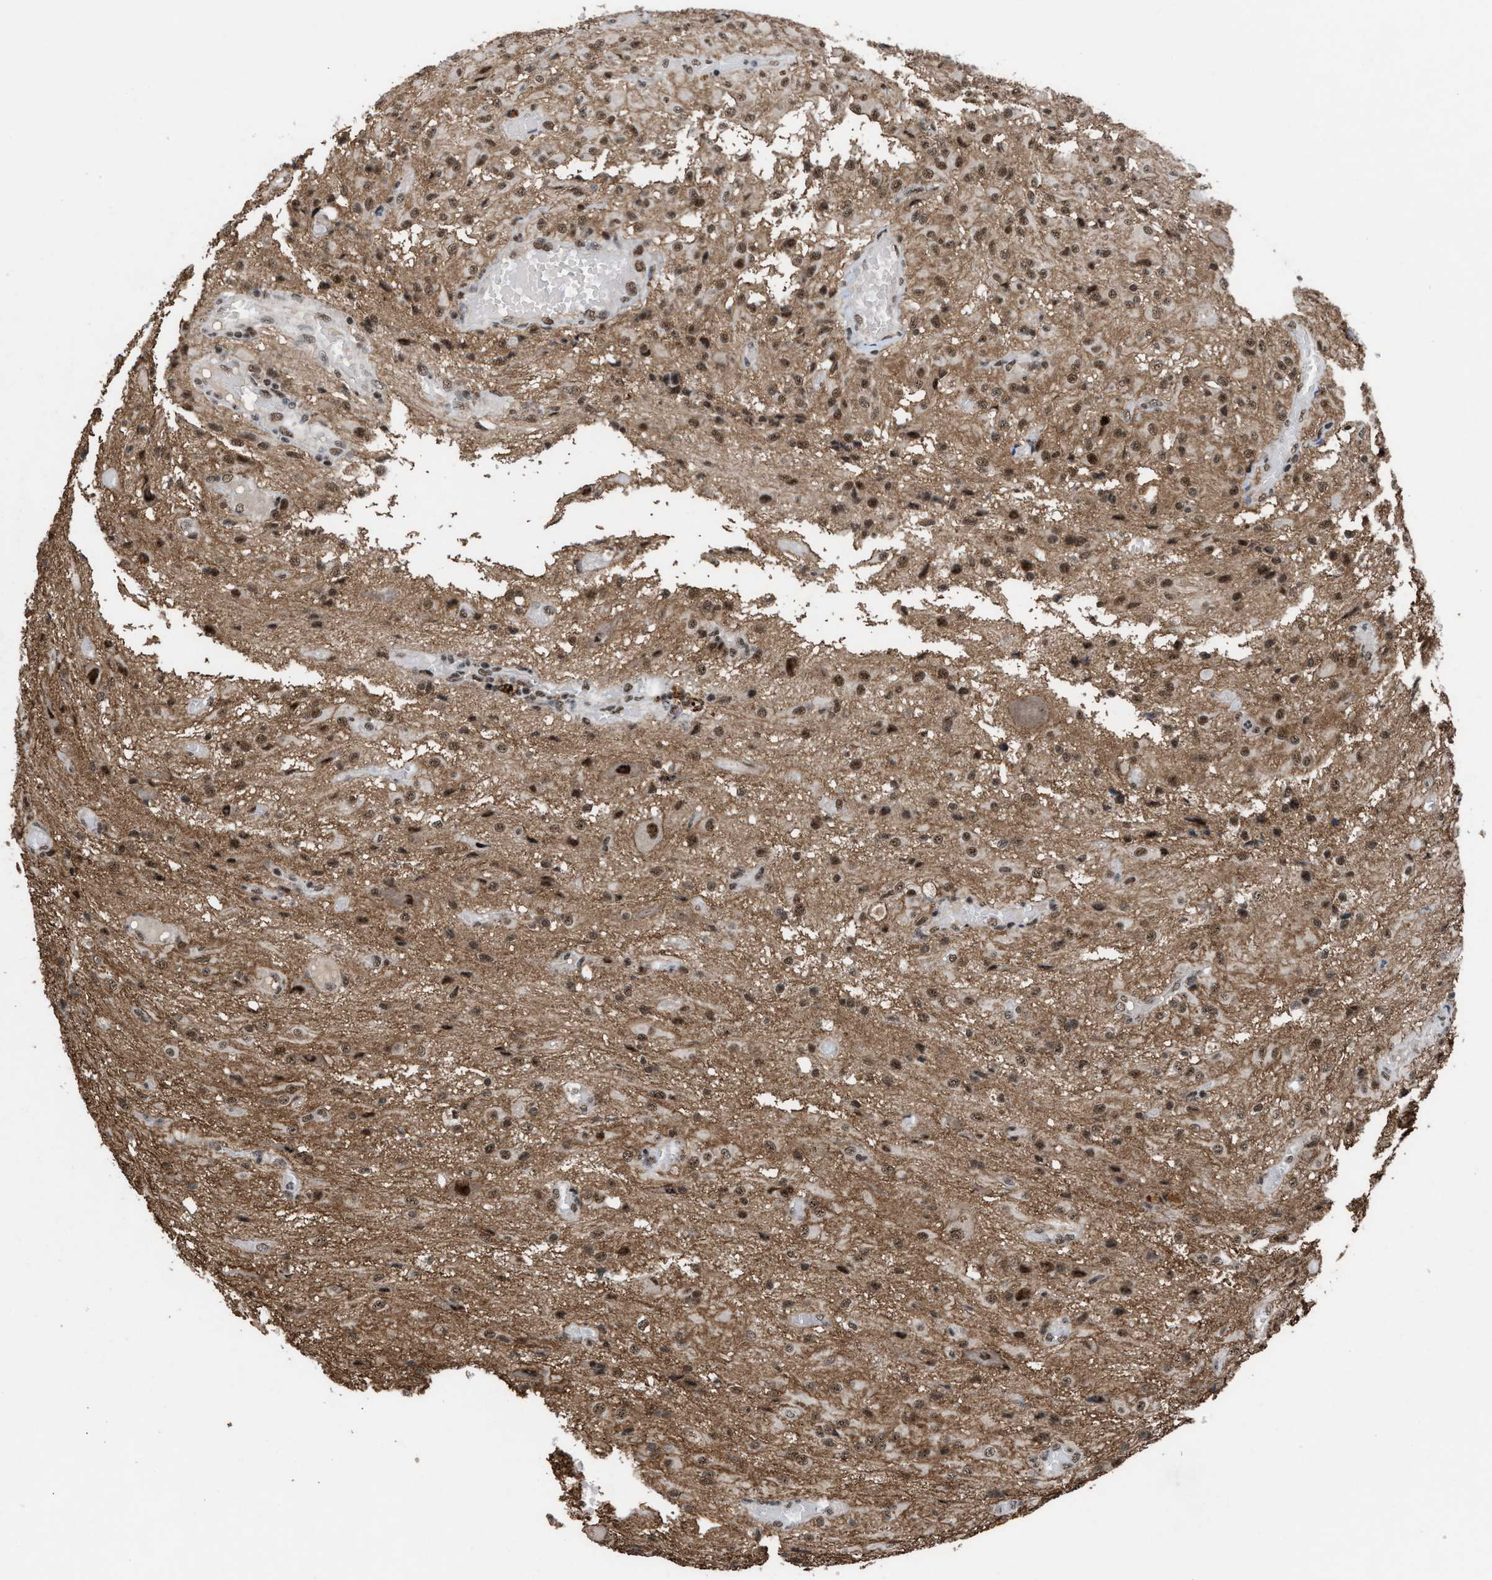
{"staining": {"intensity": "moderate", "quantity": ">75%", "location": "nuclear"}, "tissue": "glioma", "cell_type": "Tumor cells", "image_type": "cancer", "snomed": [{"axis": "morphology", "description": "Glioma, malignant, High grade"}, {"axis": "topography", "description": "Brain"}], "caption": "A brown stain labels moderate nuclear positivity of a protein in human malignant high-grade glioma tumor cells.", "gene": "PRPF4", "patient": {"sex": "female", "age": 59}}